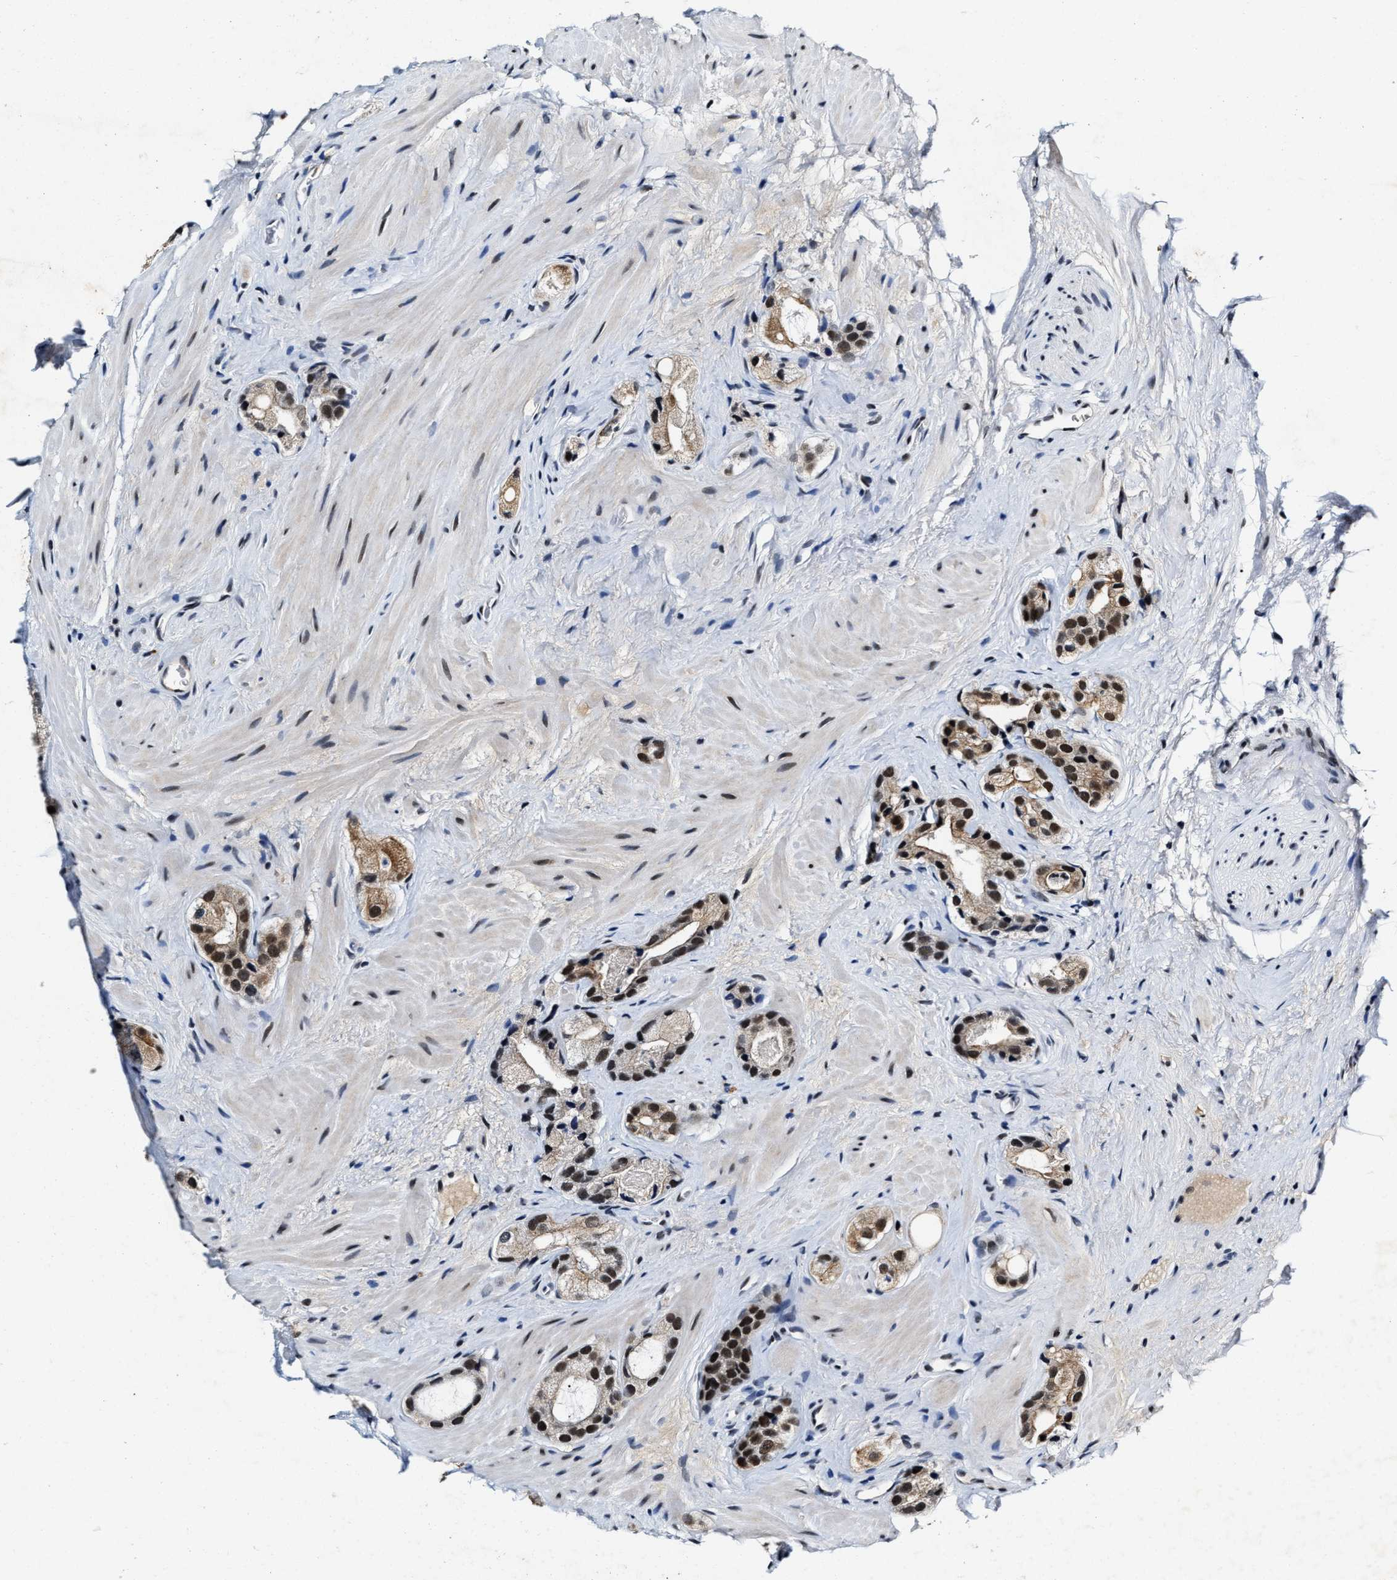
{"staining": {"intensity": "strong", "quantity": ">75%", "location": "nuclear"}, "tissue": "prostate cancer", "cell_type": "Tumor cells", "image_type": "cancer", "snomed": [{"axis": "morphology", "description": "Adenocarcinoma, High grade"}, {"axis": "topography", "description": "Prostate"}], "caption": "Immunohistochemical staining of prostate adenocarcinoma (high-grade) shows high levels of strong nuclear protein expression in about >75% of tumor cells. (Stains: DAB (3,3'-diaminobenzidine) in brown, nuclei in blue, Microscopy: brightfield microscopy at high magnification).", "gene": "INIP", "patient": {"sex": "male", "age": 63}}